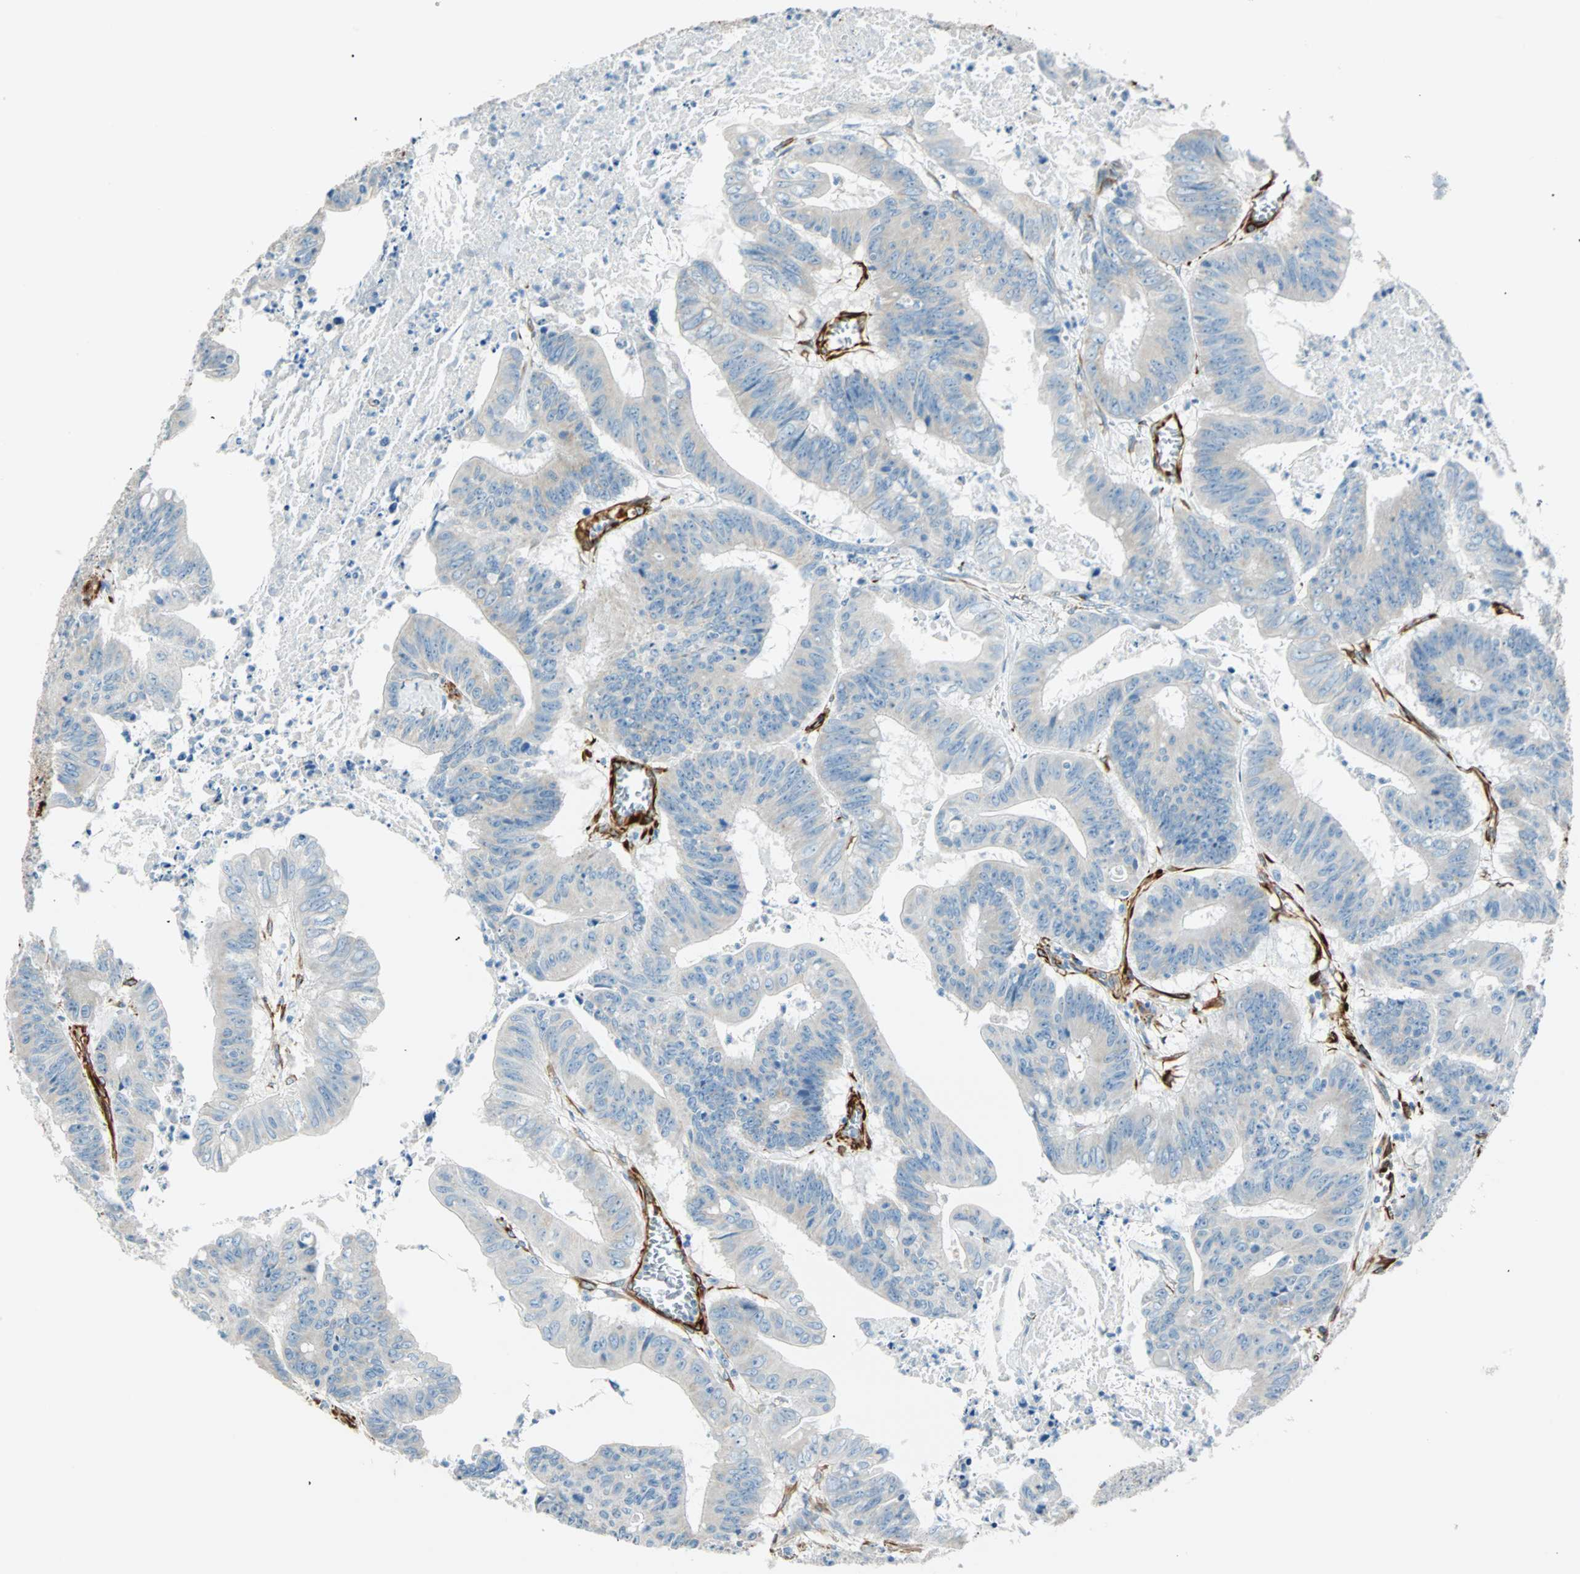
{"staining": {"intensity": "negative", "quantity": "none", "location": "none"}, "tissue": "colorectal cancer", "cell_type": "Tumor cells", "image_type": "cancer", "snomed": [{"axis": "morphology", "description": "Adenocarcinoma, NOS"}, {"axis": "topography", "description": "Colon"}], "caption": "Human adenocarcinoma (colorectal) stained for a protein using IHC shows no staining in tumor cells.", "gene": "NES", "patient": {"sex": "male", "age": 45}}